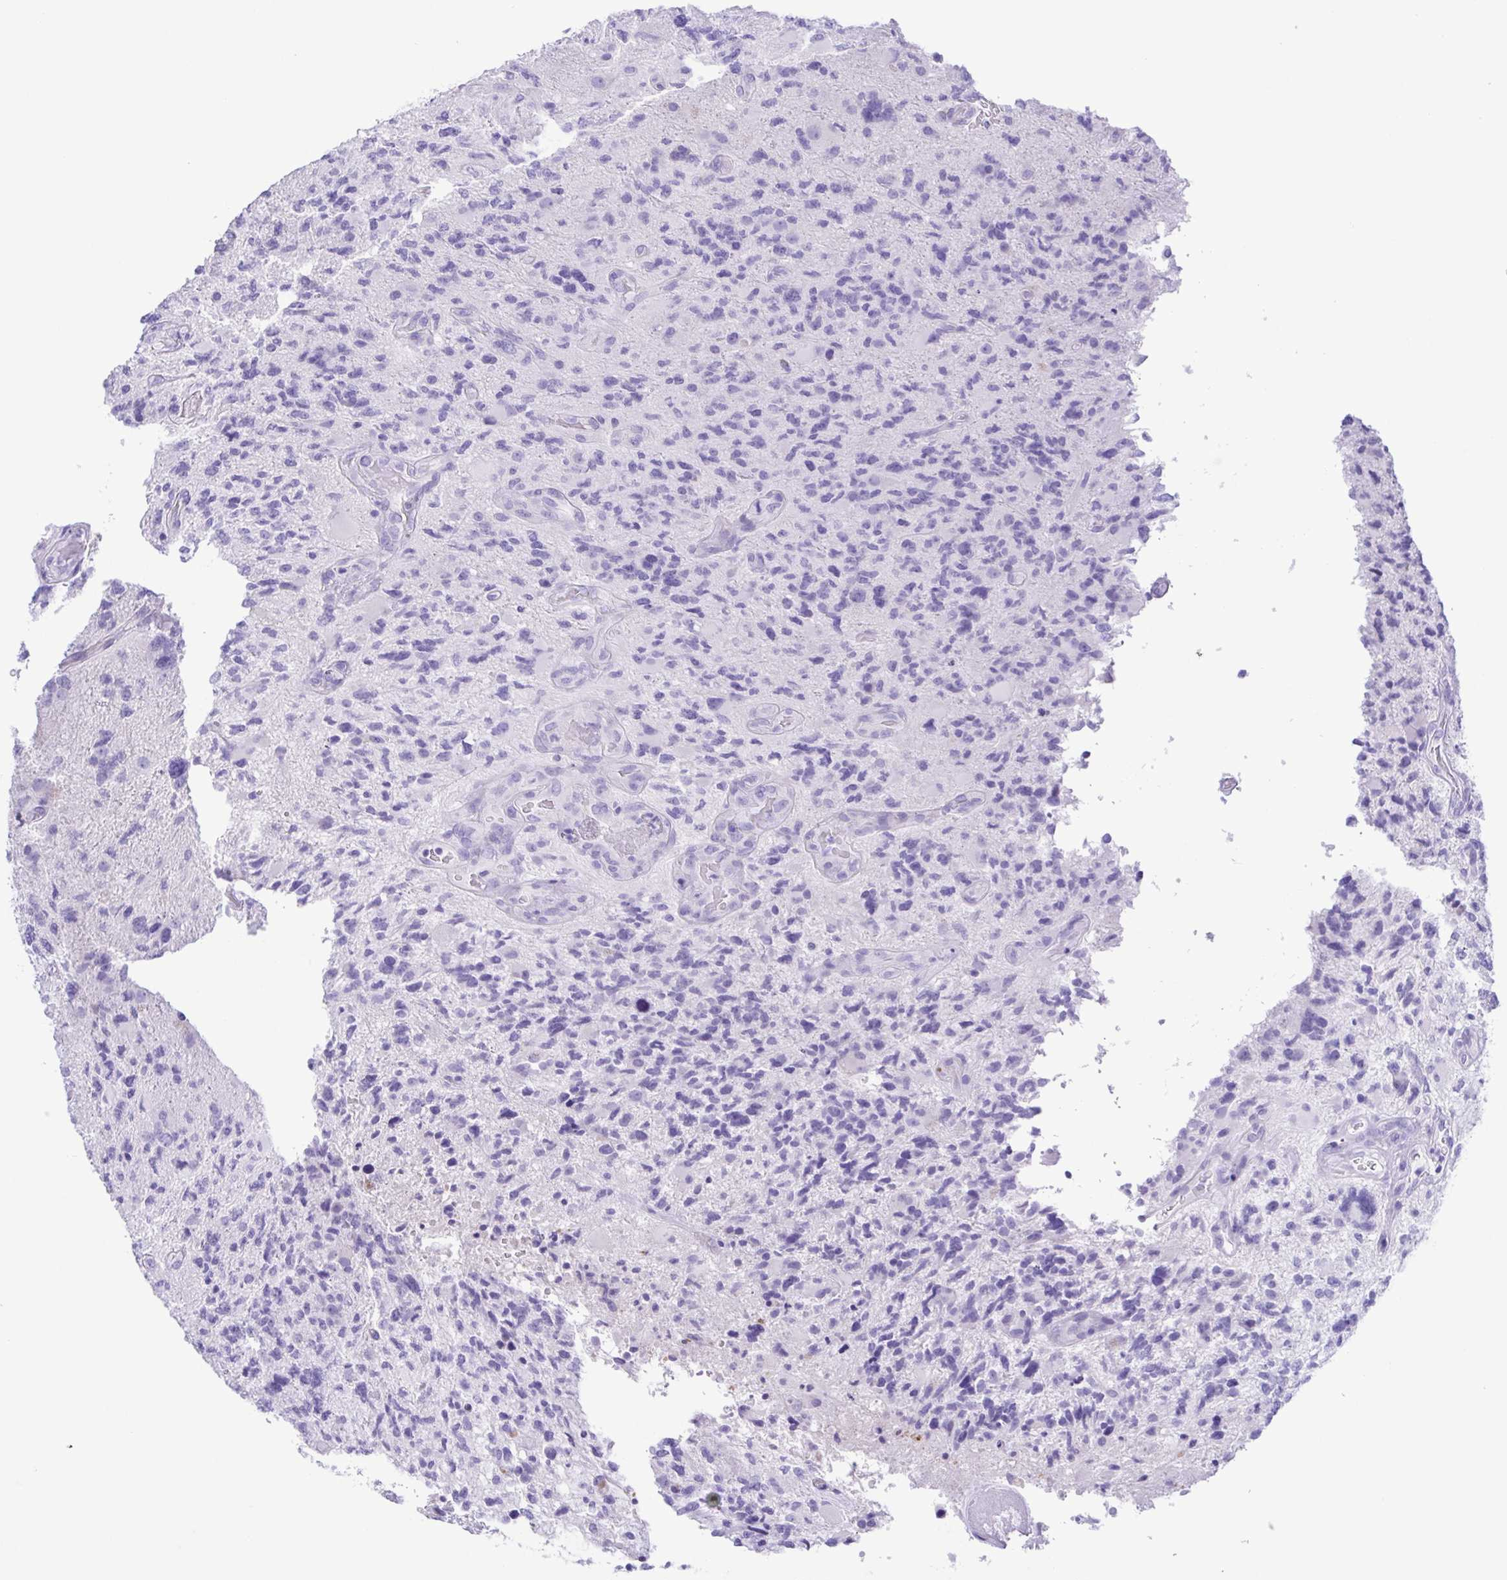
{"staining": {"intensity": "negative", "quantity": "none", "location": "none"}, "tissue": "glioma", "cell_type": "Tumor cells", "image_type": "cancer", "snomed": [{"axis": "morphology", "description": "Glioma, malignant, High grade"}, {"axis": "topography", "description": "Brain"}], "caption": "The immunohistochemistry micrograph has no significant expression in tumor cells of malignant high-grade glioma tissue.", "gene": "OVGP1", "patient": {"sex": "female", "age": 71}}